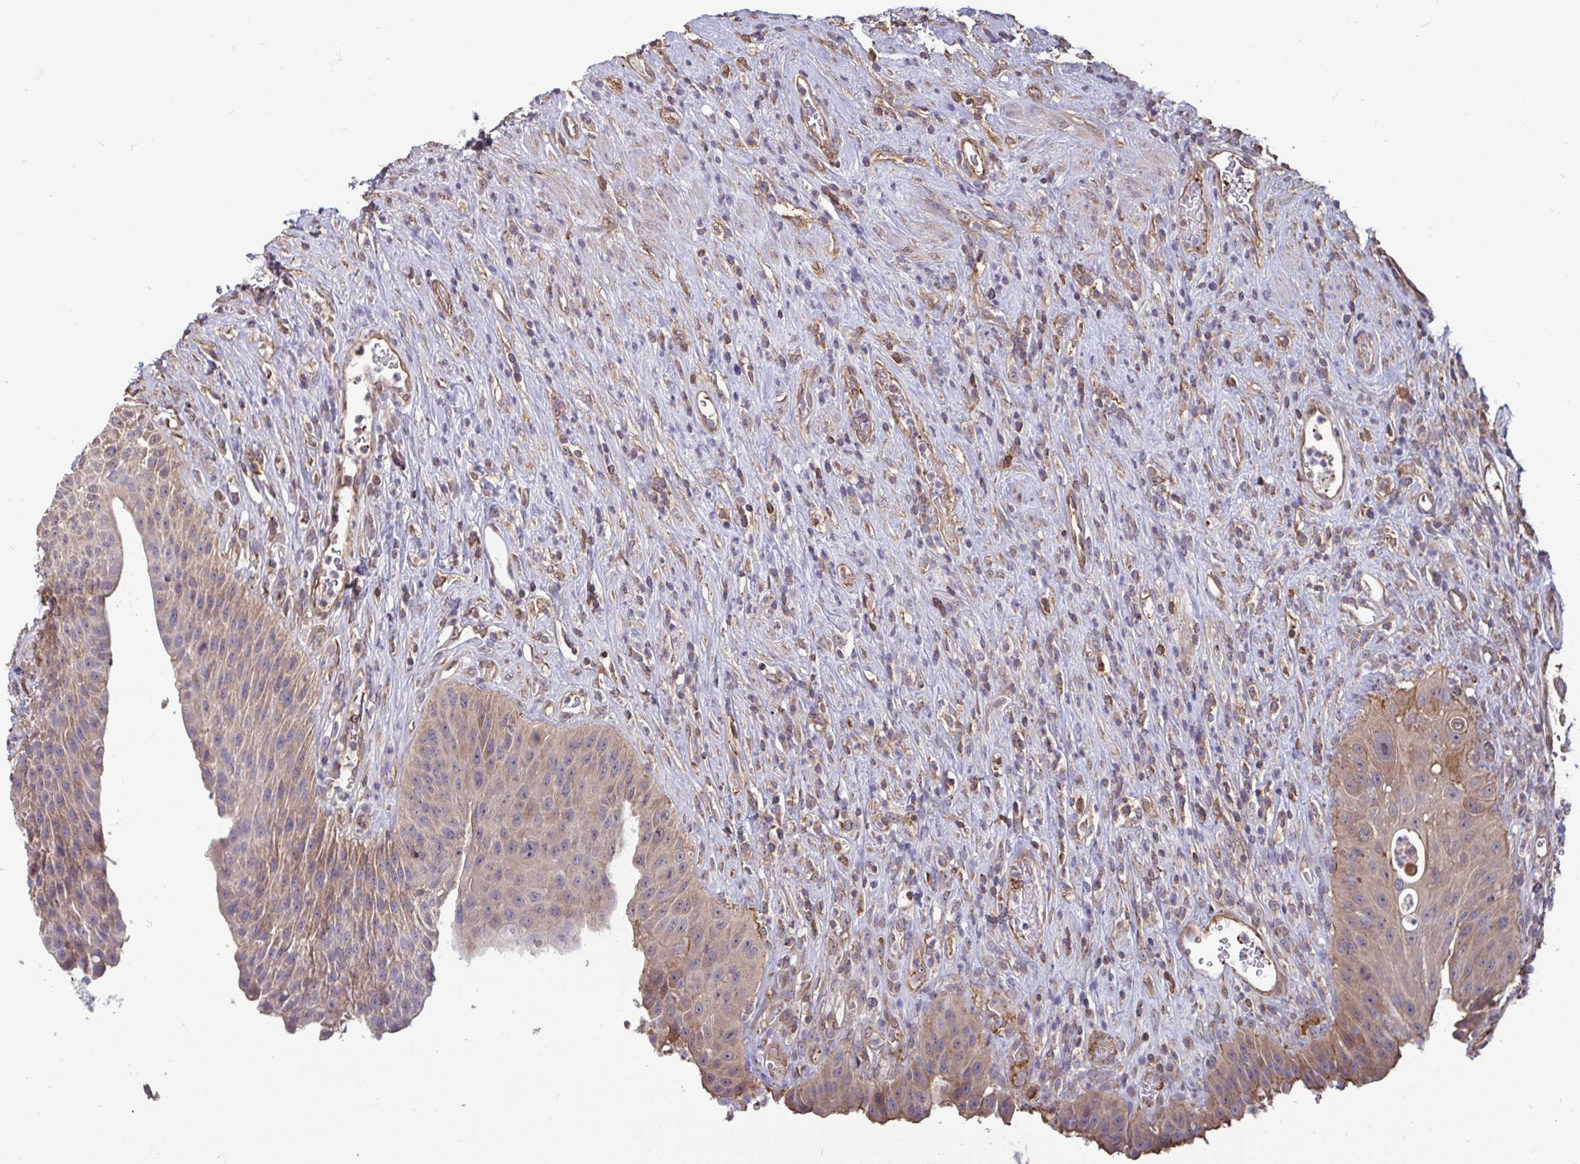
{"staining": {"intensity": "moderate", "quantity": "25%-75%", "location": "cytoplasmic/membranous"}, "tissue": "urinary bladder", "cell_type": "Urothelial cells", "image_type": "normal", "snomed": [{"axis": "morphology", "description": "Normal tissue, NOS"}, {"axis": "topography", "description": "Urinary bladder"}], "caption": "A photomicrograph of urinary bladder stained for a protein demonstrates moderate cytoplasmic/membranous brown staining in urothelial cells. The protein of interest is shown in brown color, while the nuclei are stained blue.", "gene": "ISCU", "patient": {"sex": "female", "age": 56}}